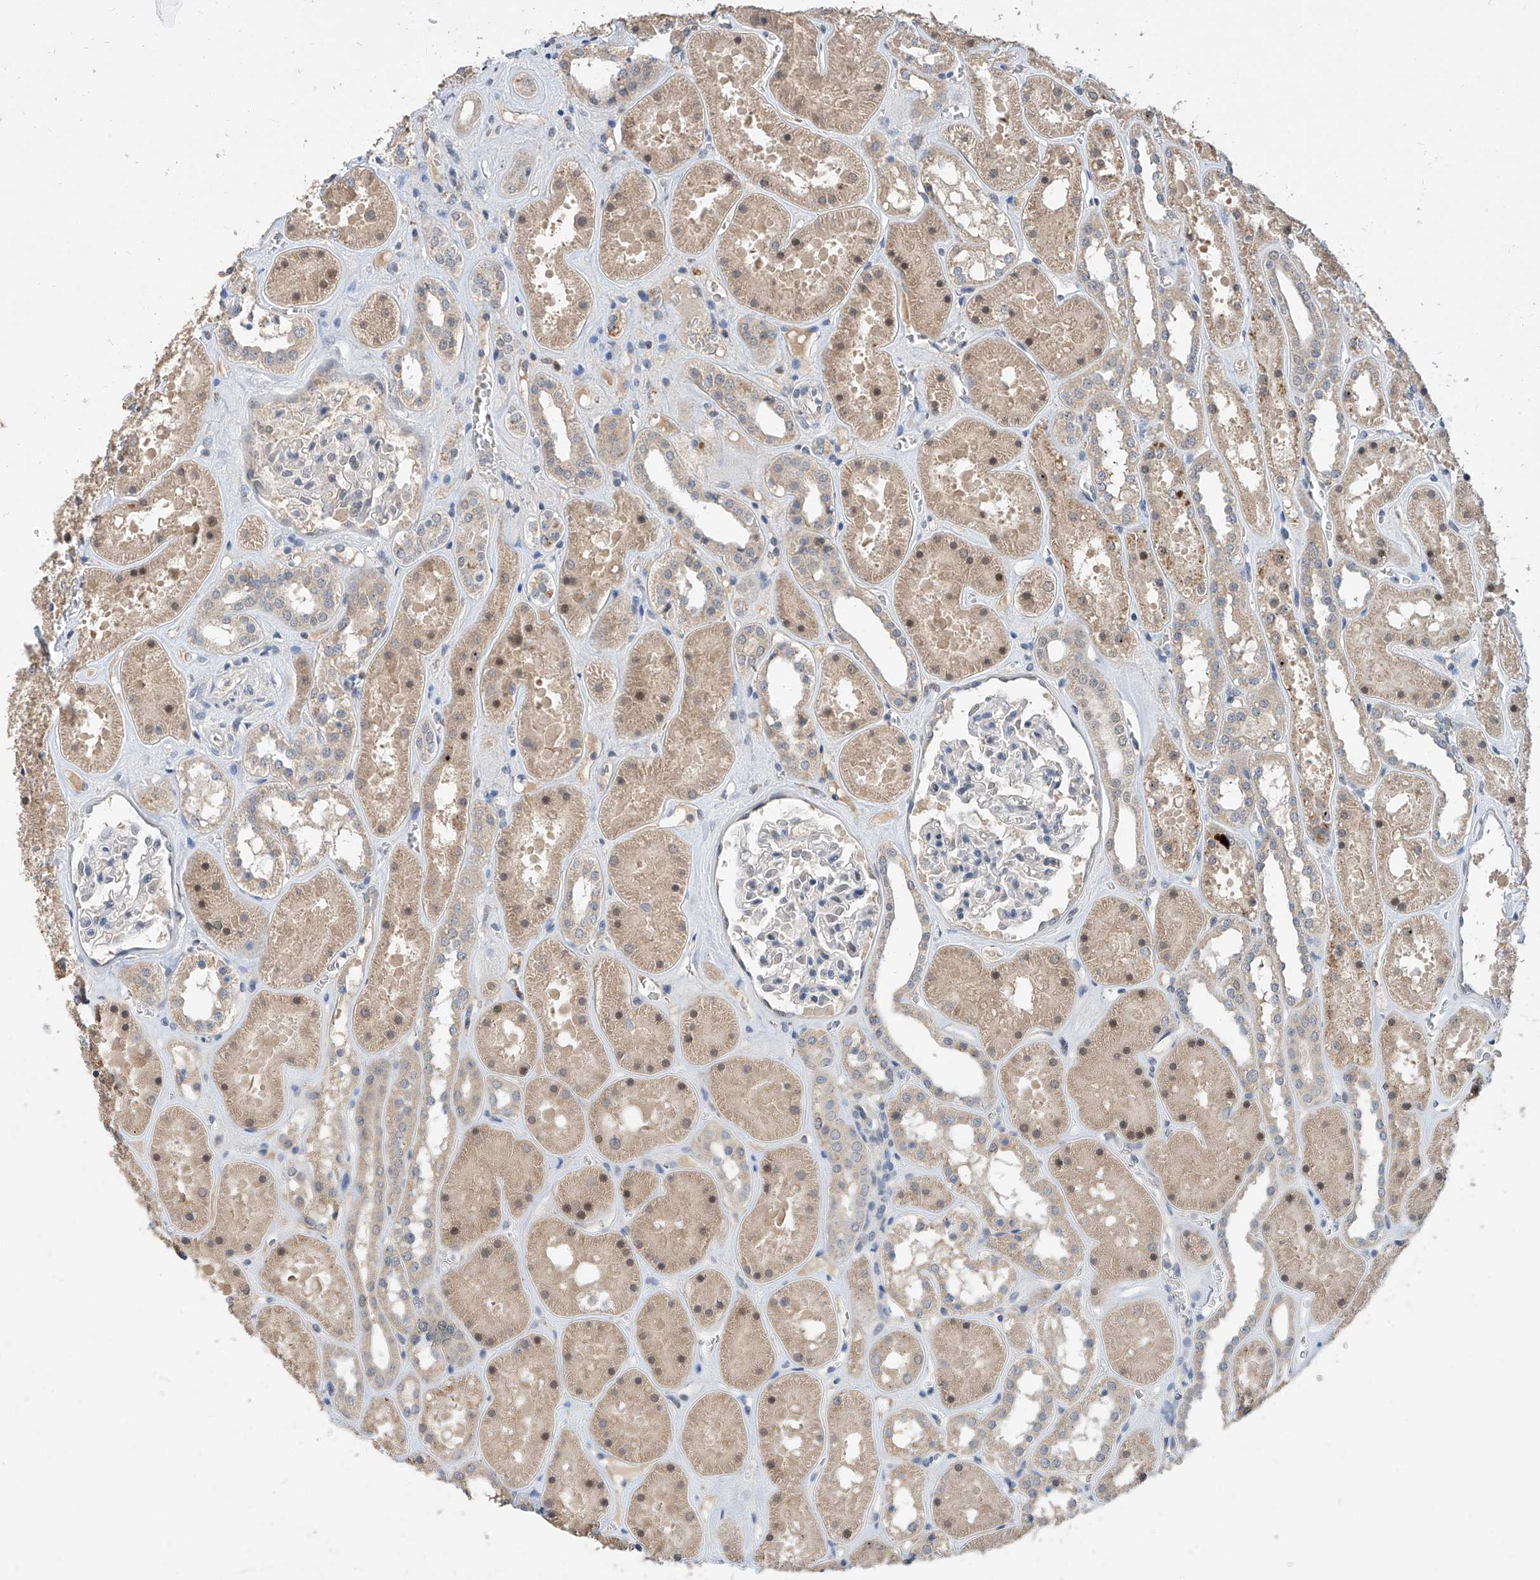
{"staining": {"intensity": "weak", "quantity": "<25%", "location": "cytoplasmic/membranous"}, "tissue": "kidney", "cell_type": "Cells in glomeruli", "image_type": "normal", "snomed": [{"axis": "morphology", "description": "Normal tissue, NOS"}, {"axis": "topography", "description": "Kidney"}], "caption": "This is a histopathology image of immunohistochemistry staining of unremarkable kidney, which shows no staining in cells in glomeruli. (Brightfield microscopy of DAB immunohistochemistry at high magnification).", "gene": "CARMIL3", "patient": {"sex": "female", "age": 41}}